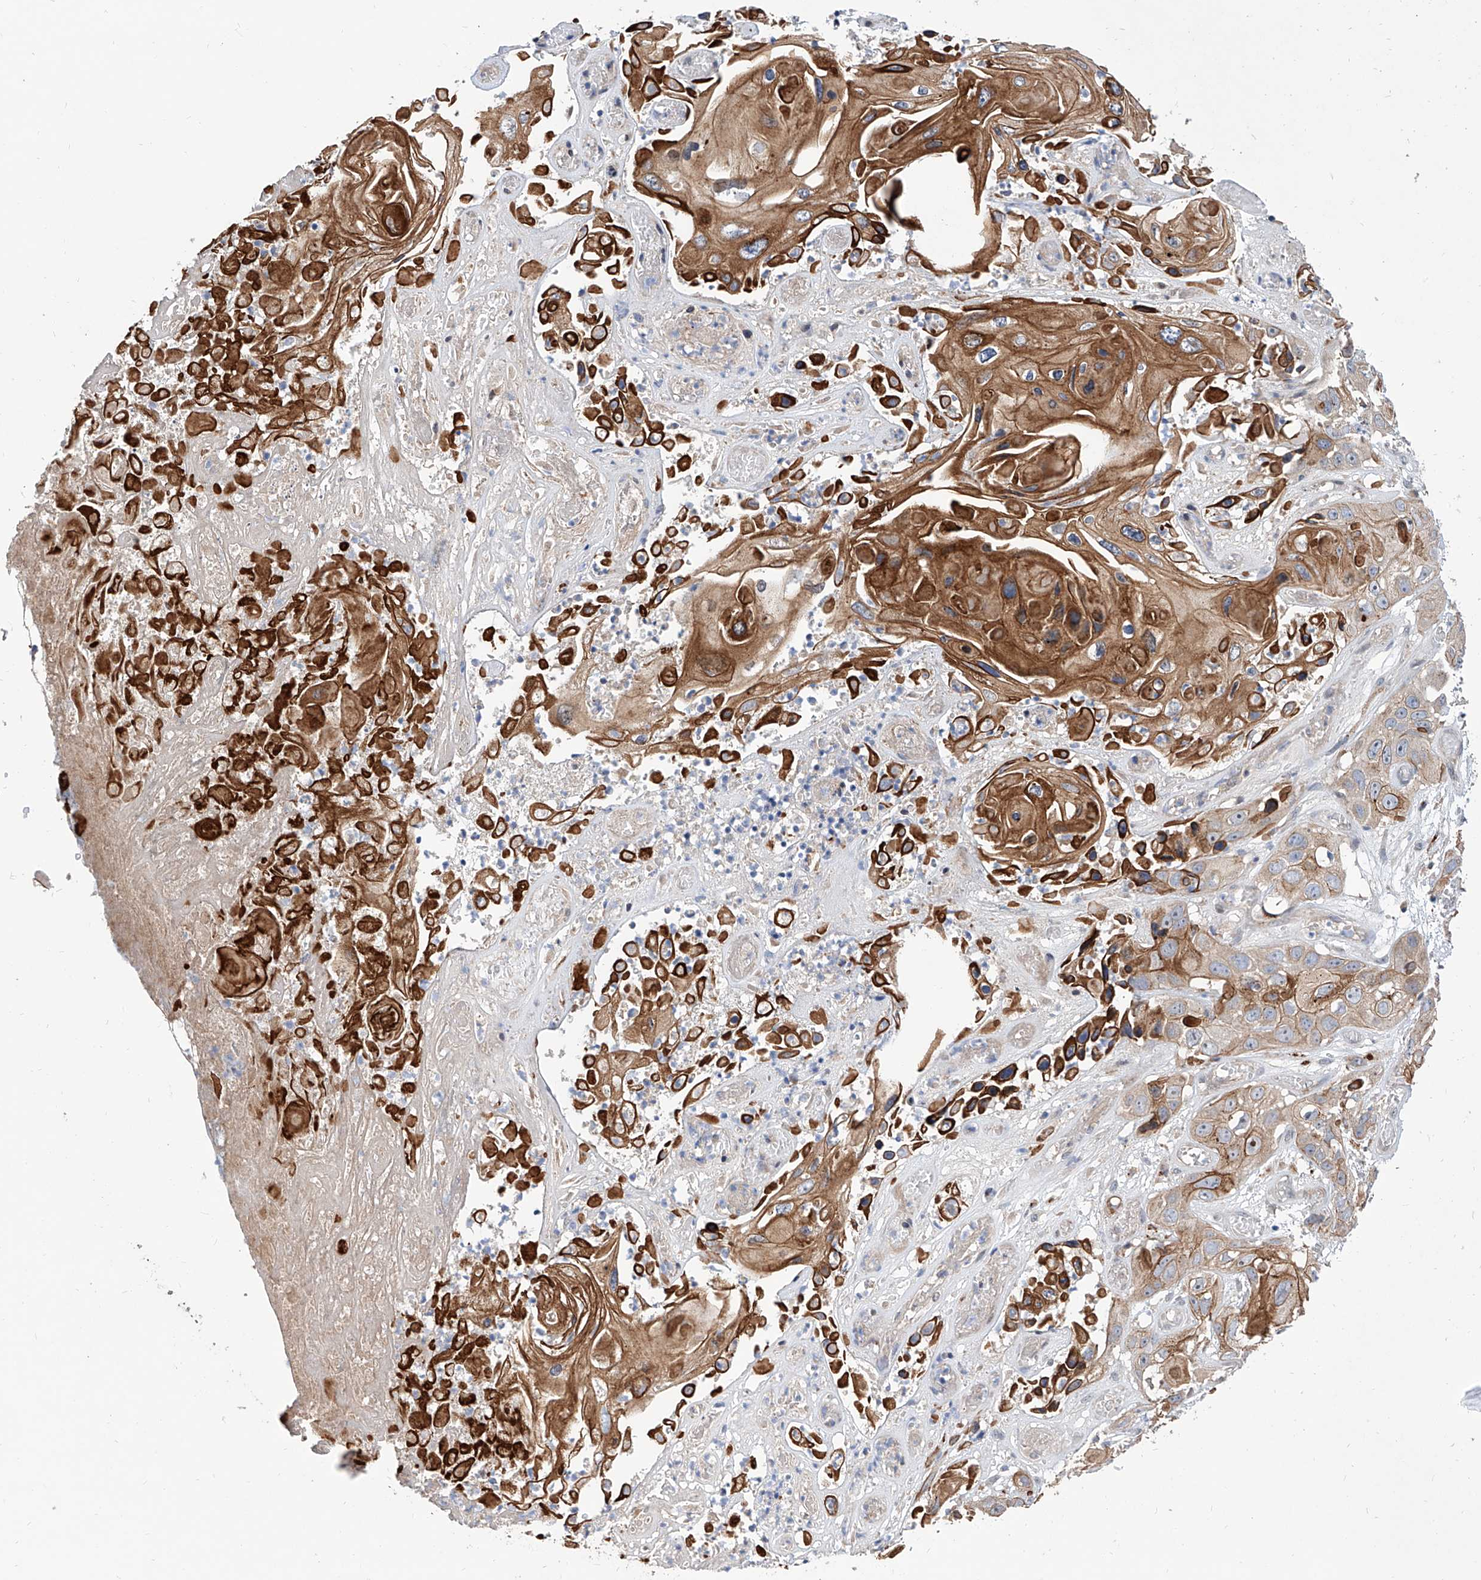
{"staining": {"intensity": "moderate", "quantity": ">75%", "location": "cytoplasmic/membranous"}, "tissue": "skin cancer", "cell_type": "Tumor cells", "image_type": "cancer", "snomed": [{"axis": "morphology", "description": "Squamous cell carcinoma, NOS"}, {"axis": "topography", "description": "Skin"}], "caption": "Skin cancer stained with a protein marker exhibits moderate staining in tumor cells.", "gene": "MAGEE2", "patient": {"sex": "male", "age": 55}}